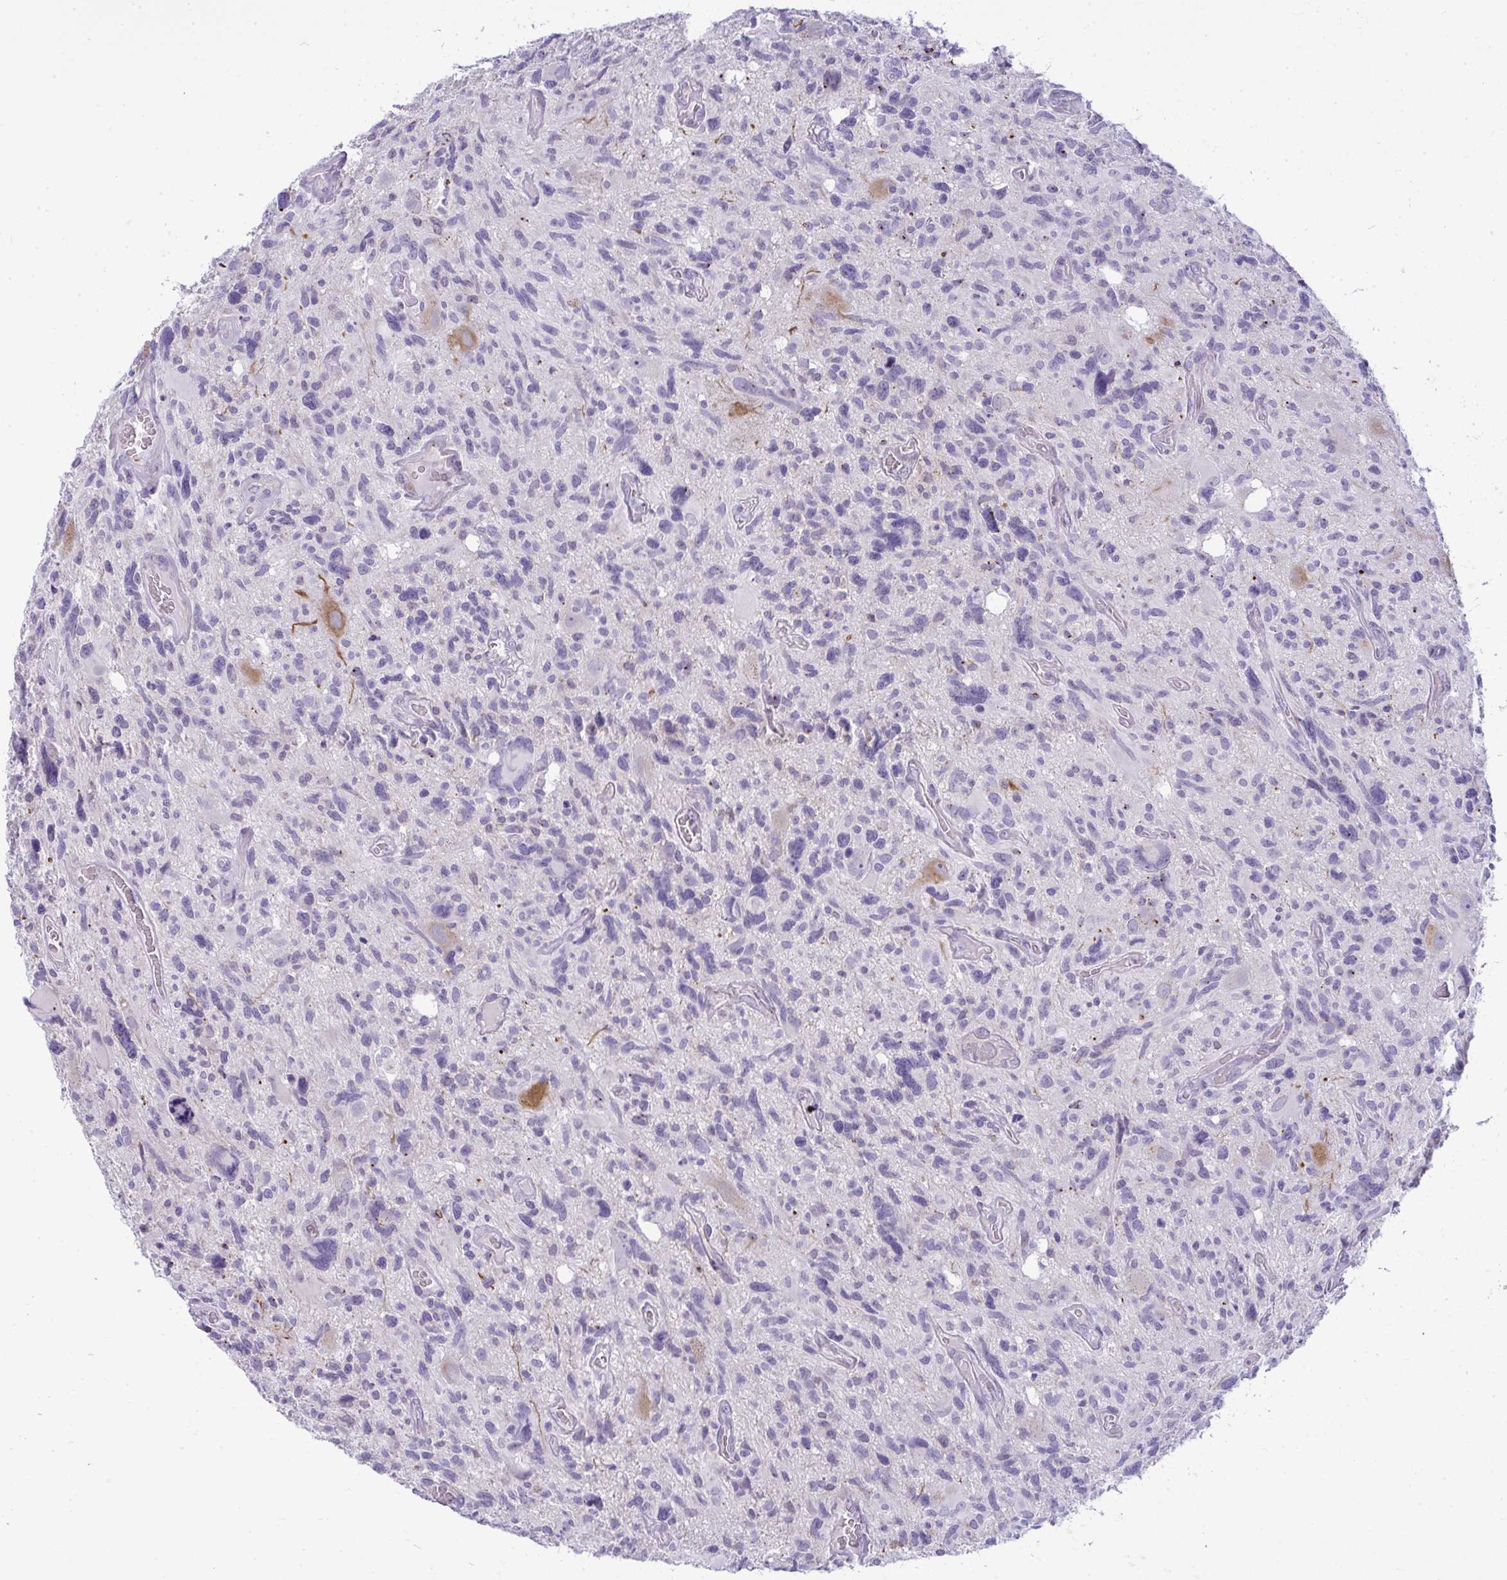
{"staining": {"intensity": "negative", "quantity": "none", "location": "none"}, "tissue": "glioma", "cell_type": "Tumor cells", "image_type": "cancer", "snomed": [{"axis": "morphology", "description": "Glioma, malignant, High grade"}, {"axis": "topography", "description": "Brain"}], "caption": "Protein analysis of glioma exhibits no significant expression in tumor cells.", "gene": "VPS4B", "patient": {"sex": "male", "age": 49}}